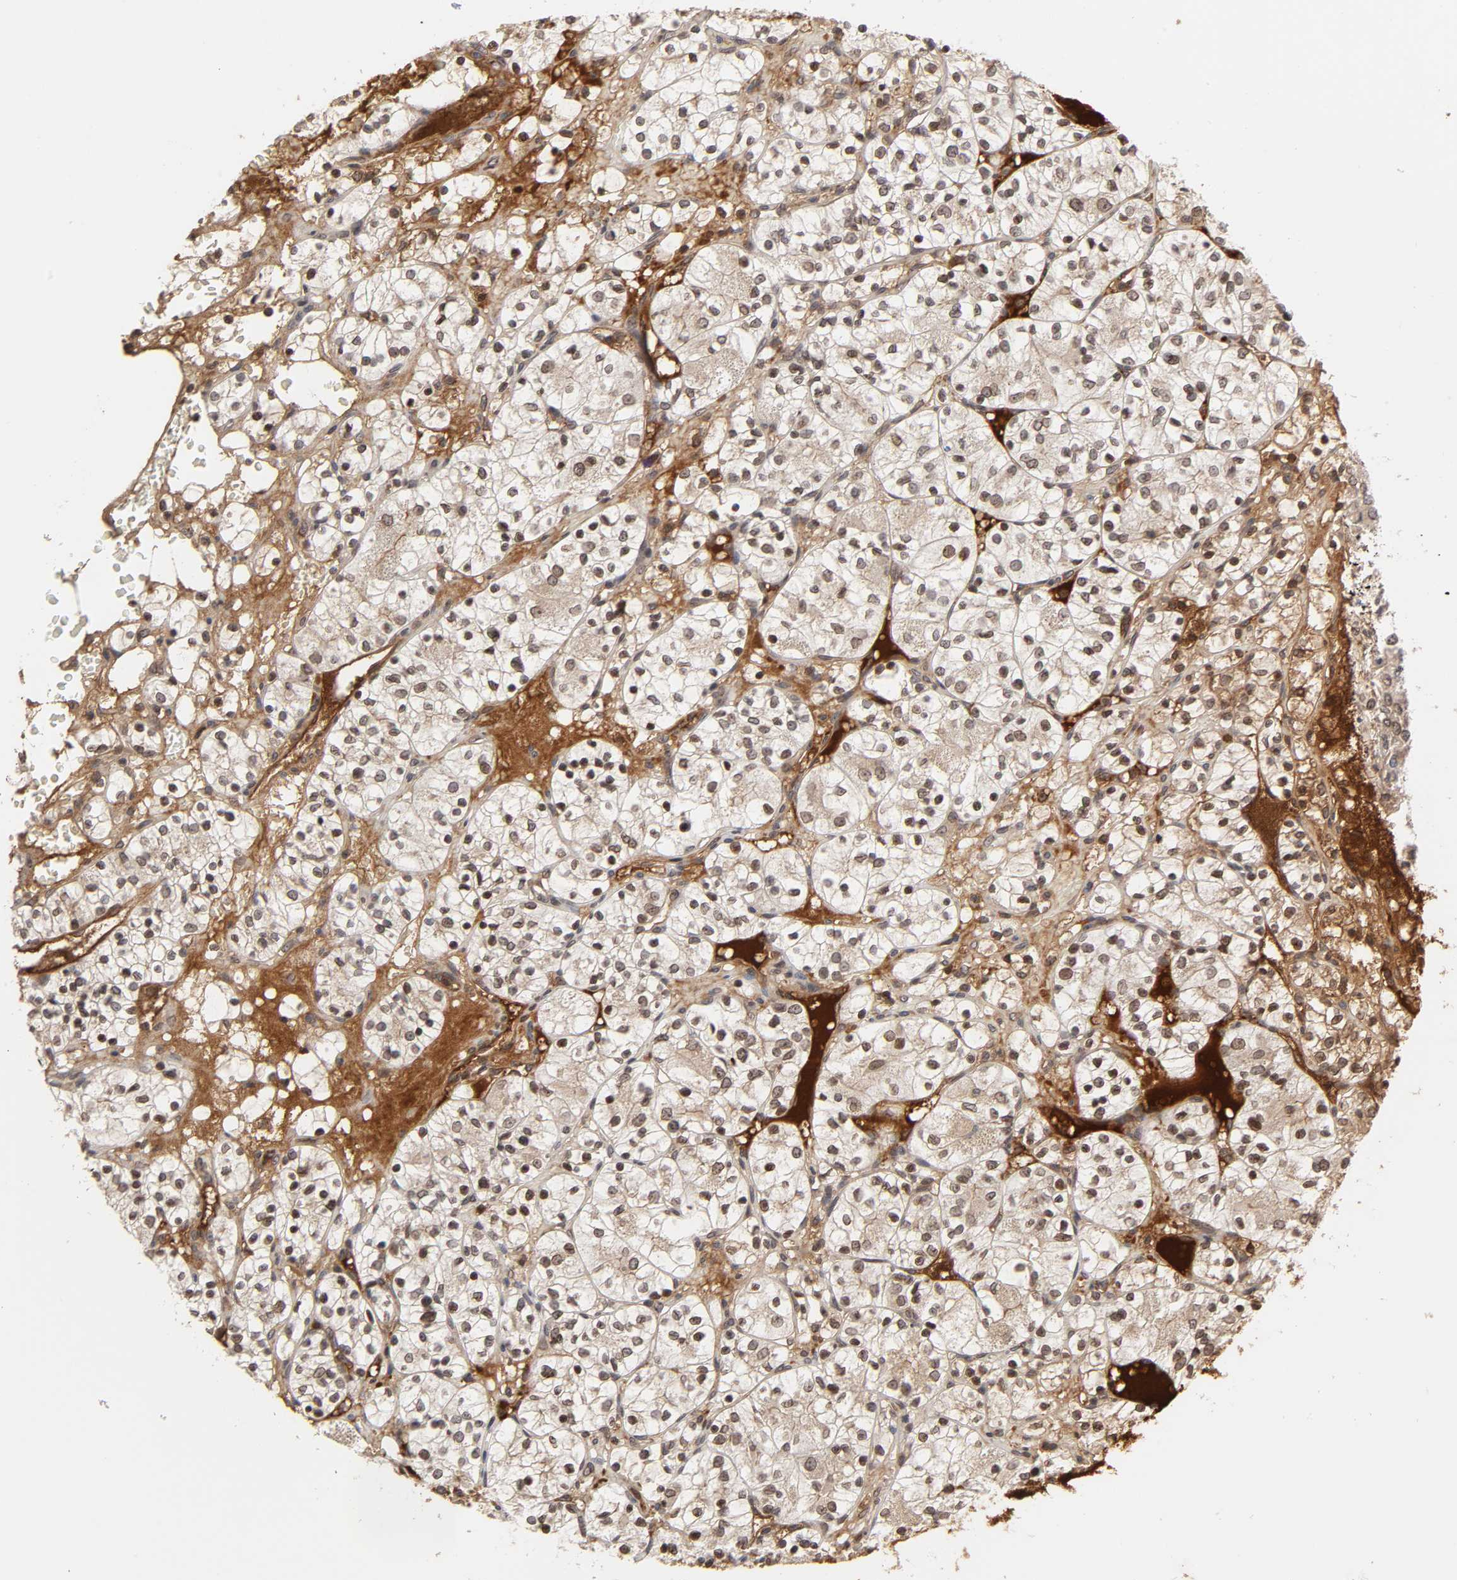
{"staining": {"intensity": "strong", "quantity": ">75%", "location": "cytoplasmic/membranous,nuclear"}, "tissue": "renal cancer", "cell_type": "Tumor cells", "image_type": "cancer", "snomed": [{"axis": "morphology", "description": "Adenocarcinoma, NOS"}, {"axis": "topography", "description": "Kidney"}], "caption": "This image demonstrates renal adenocarcinoma stained with IHC to label a protein in brown. The cytoplasmic/membranous and nuclear of tumor cells show strong positivity for the protein. Nuclei are counter-stained blue.", "gene": "CPN2", "patient": {"sex": "female", "age": 60}}